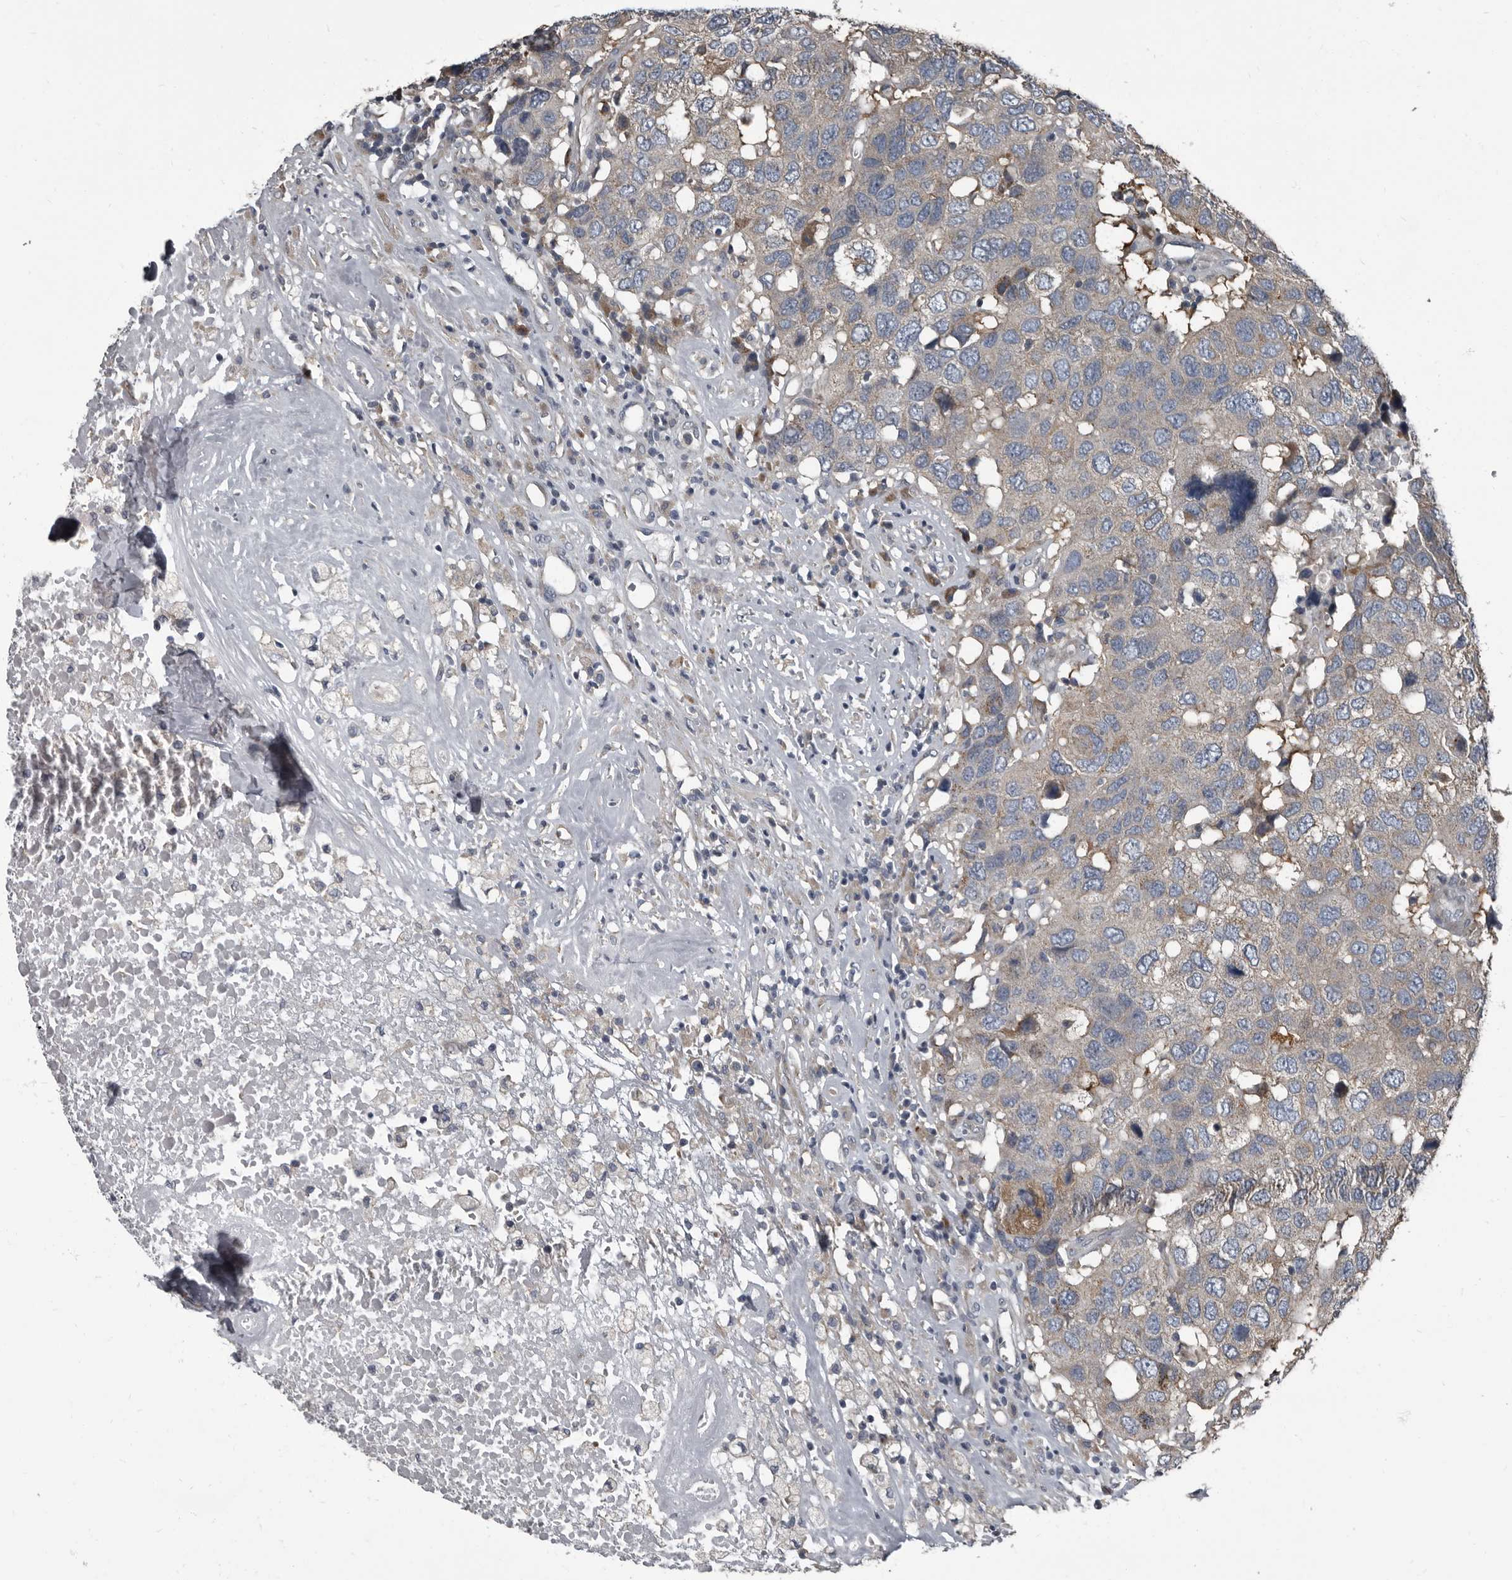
{"staining": {"intensity": "negative", "quantity": "none", "location": "none"}, "tissue": "head and neck cancer", "cell_type": "Tumor cells", "image_type": "cancer", "snomed": [{"axis": "morphology", "description": "Squamous cell carcinoma, NOS"}, {"axis": "topography", "description": "Head-Neck"}], "caption": "Human squamous cell carcinoma (head and neck) stained for a protein using immunohistochemistry exhibits no positivity in tumor cells.", "gene": "TPD52L1", "patient": {"sex": "male", "age": 66}}